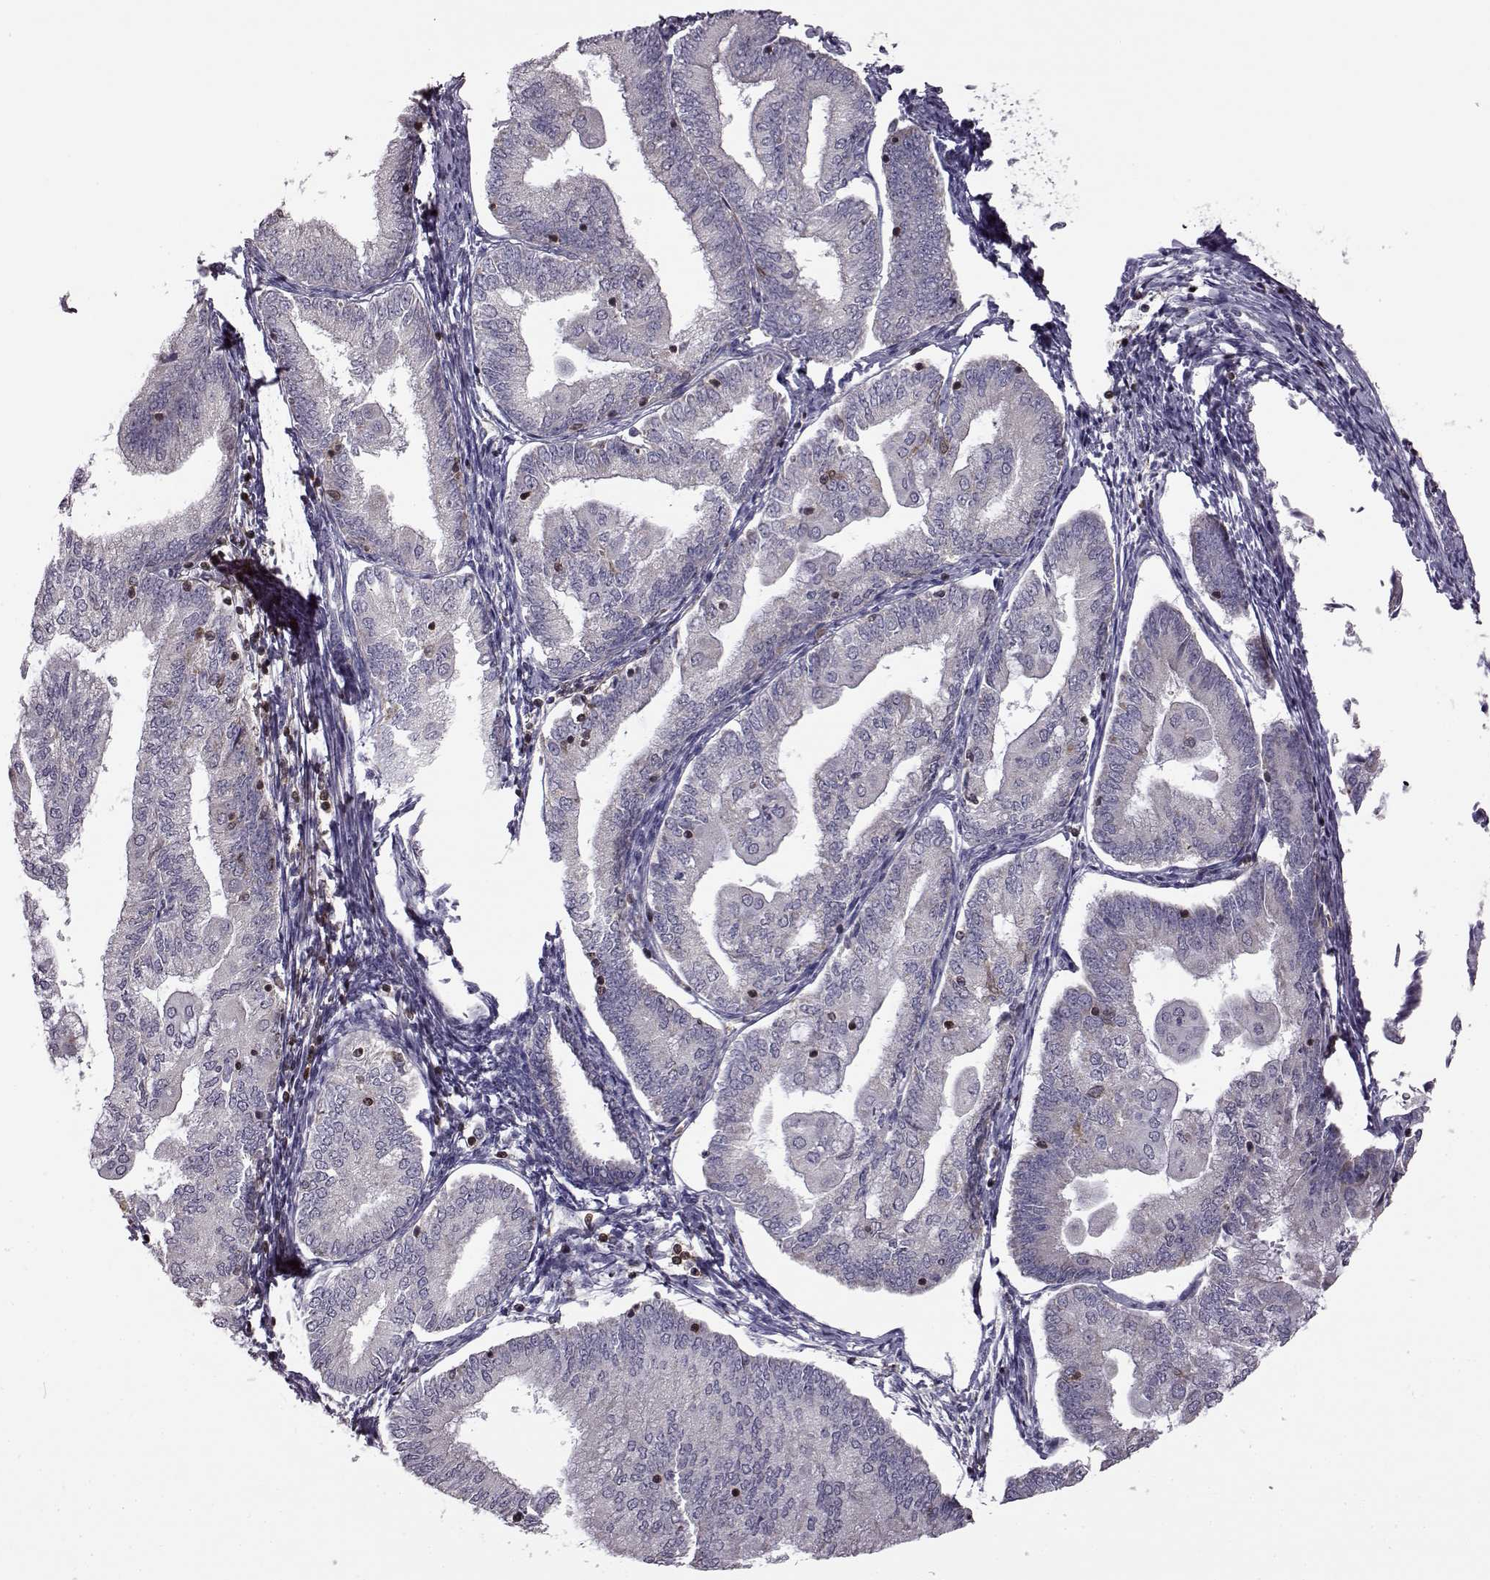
{"staining": {"intensity": "negative", "quantity": "none", "location": "none"}, "tissue": "endometrial cancer", "cell_type": "Tumor cells", "image_type": "cancer", "snomed": [{"axis": "morphology", "description": "Adenocarcinoma, NOS"}, {"axis": "topography", "description": "Endometrium"}], "caption": "Histopathology image shows no significant protein staining in tumor cells of endometrial cancer (adenocarcinoma).", "gene": "DOK2", "patient": {"sex": "female", "age": 55}}